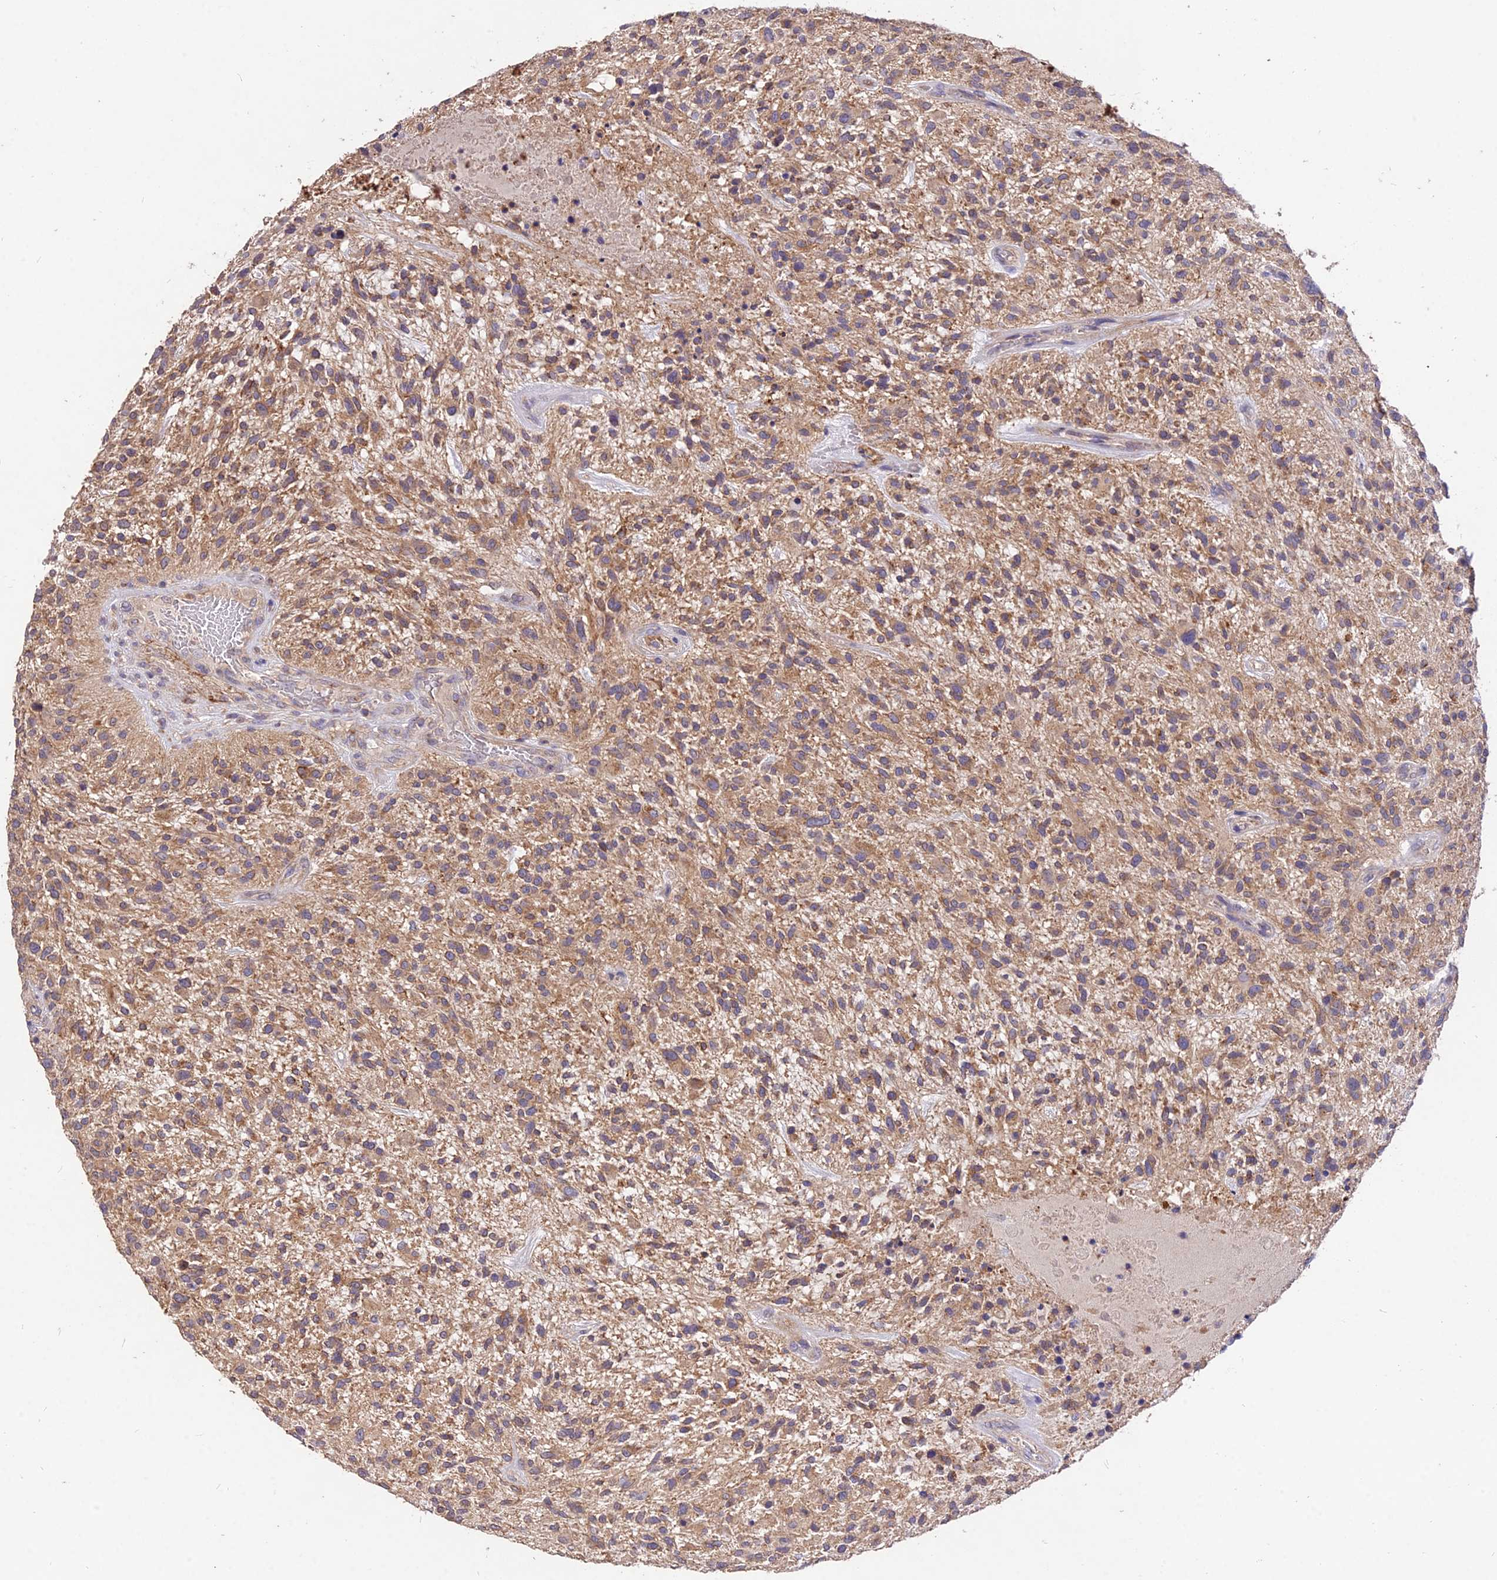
{"staining": {"intensity": "moderate", "quantity": ">75%", "location": "cytoplasmic/membranous"}, "tissue": "glioma", "cell_type": "Tumor cells", "image_type": "cancer", "snomed": [{"axis": "morphology", "description": "Glioma, malignant, High grade"}, {"axis": "topography", "description": "Brain"}], "caption": "Immunohistochemistry photomicrograph of human high-grade glioma (malignant) stained for a protein (brown), which displays medium levels of moderate cytoplasmic/membranous staining in about >75% of tumor cells.", "gene": "SDHD", "patient": {"sex": "male", "age": 47}}